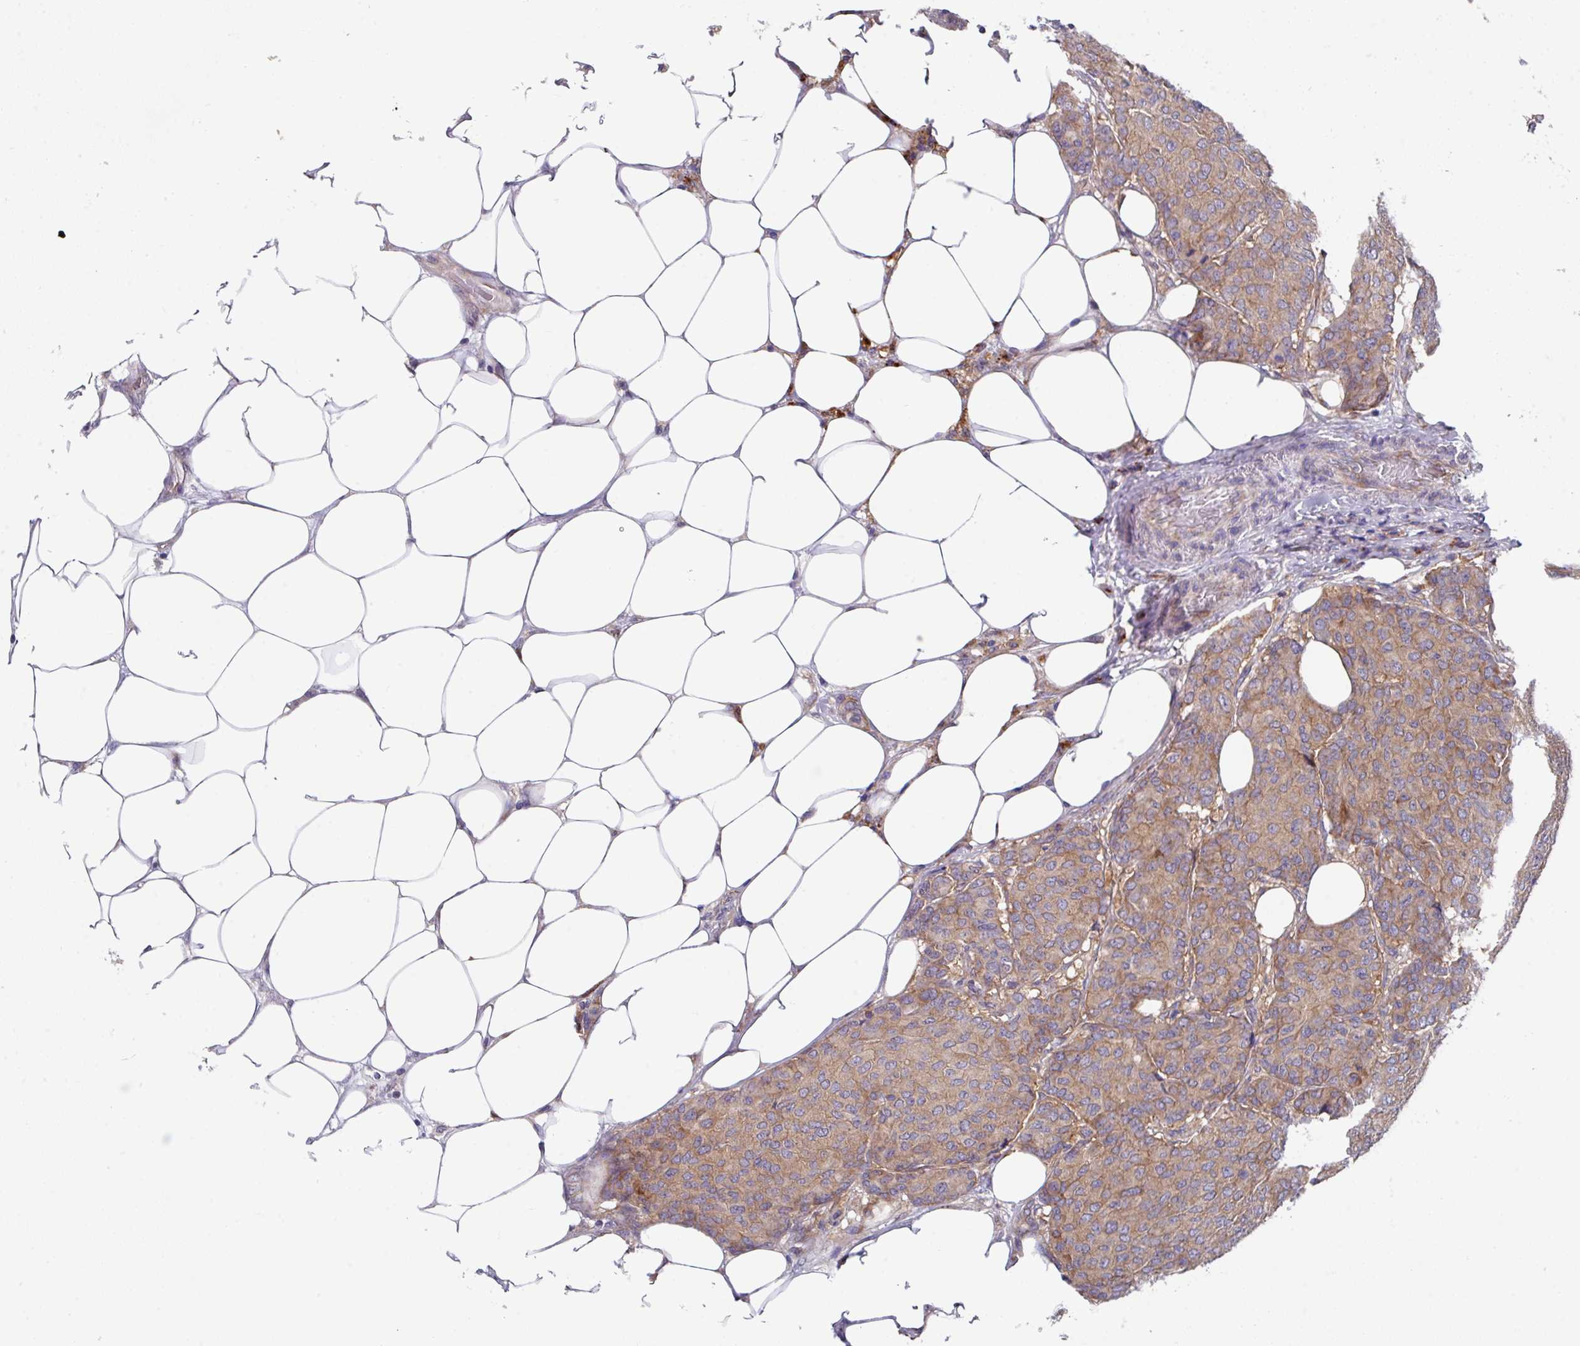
{"staining": {"intensity": "moderate", "quantity": ">75%", "location": "cytoplasmic/membranous"}, "tissue": "breast cancer", "cell_type": "Tumor cells", "image_type": "cancer", "snomed": [{"axis": "morphology", "description": "Duct carcinoma"}, {"axis": "topography", "description": "Breast"}], "caption": "Protein positivity by immunohistochemistry displays moderate cytoplasmic/membranous positivity in approximately >75% of tumor cells in breast cancer.", "gene": "EIF4B", "patient": {"sex": "female", "age": 75}}